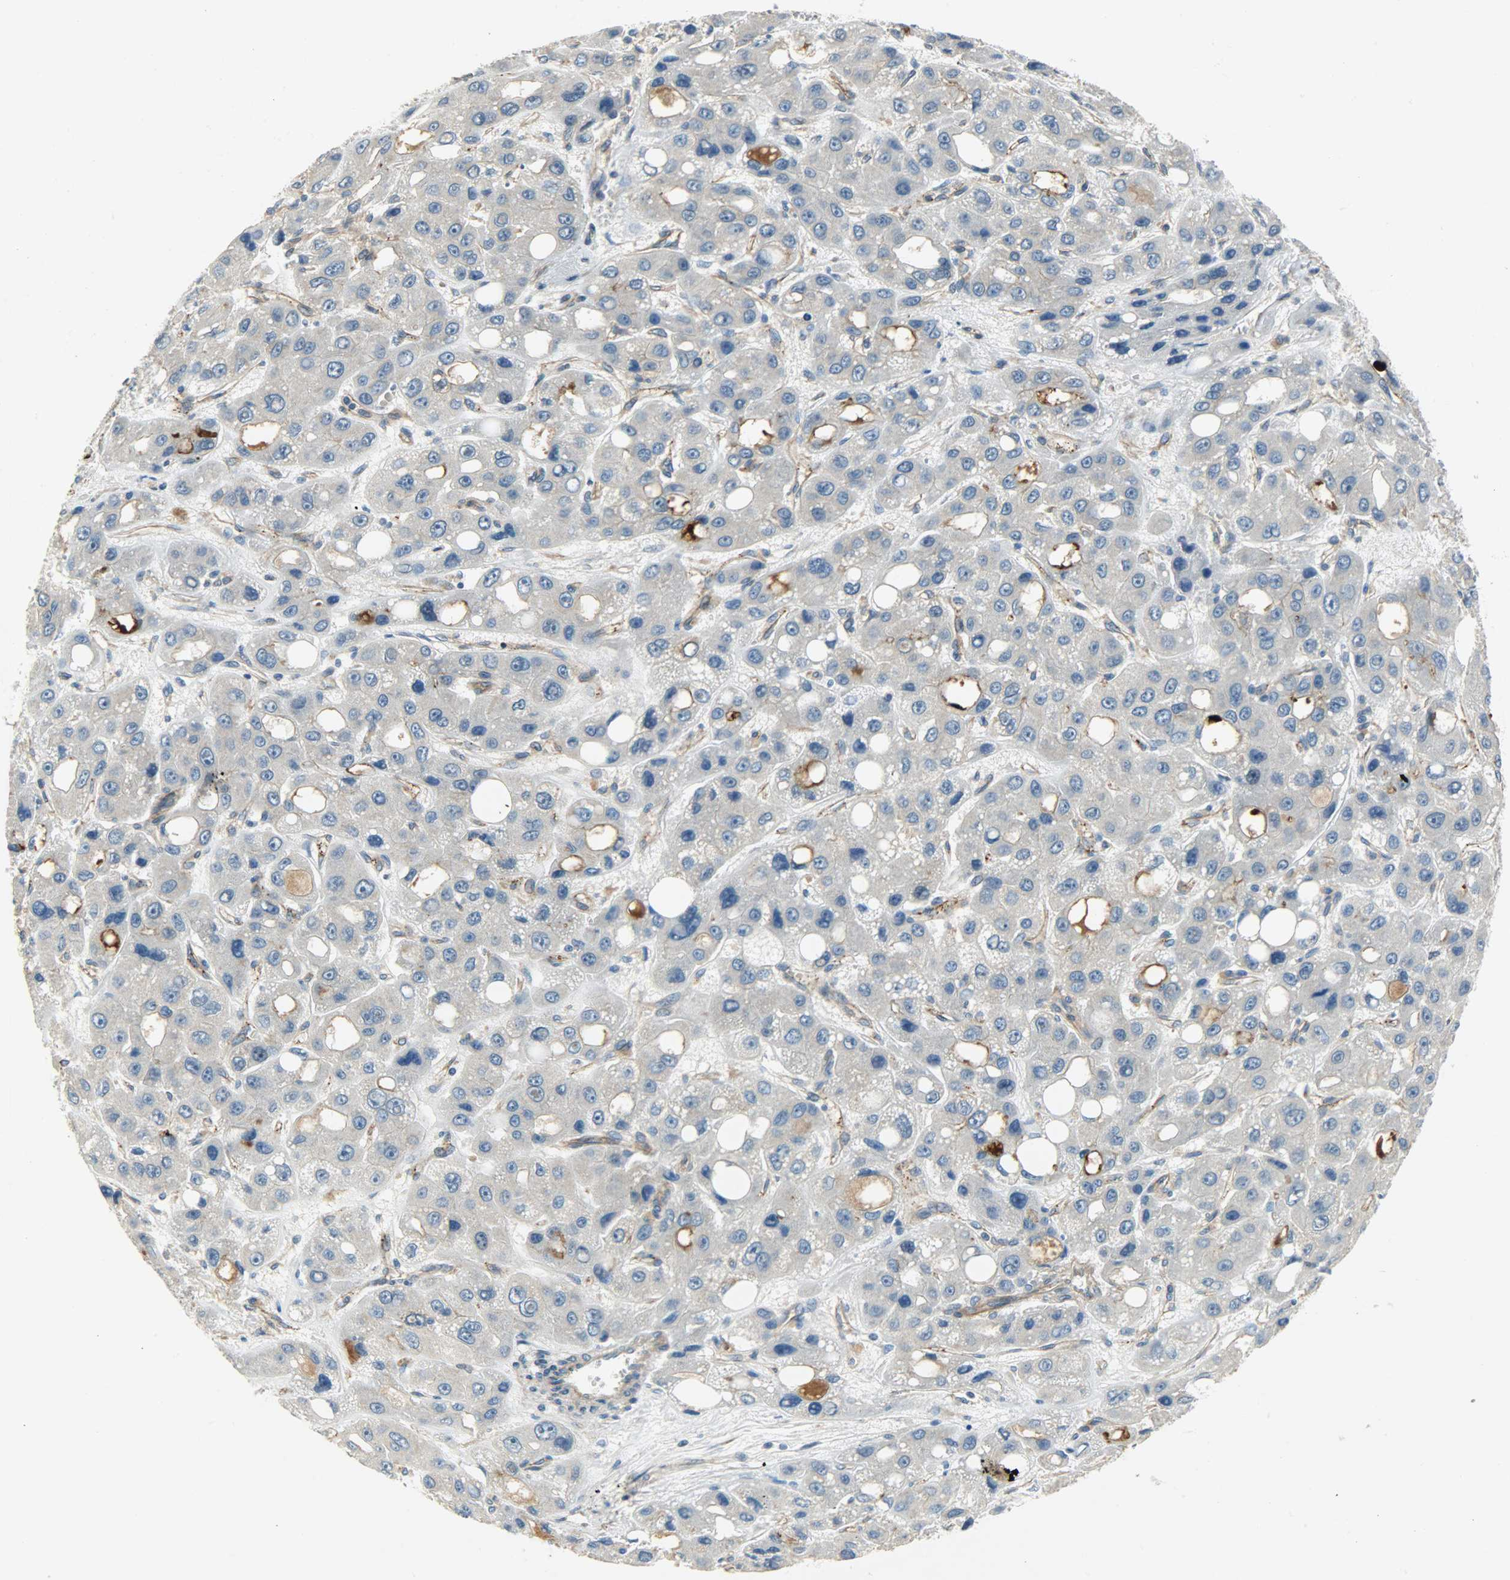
{"staining": {"intensity": "weak", "quantity": "<25%", "location": "cytoplasmic/membranous"}, "tissue": "liver cancer", "cell_type": "Tumor cells", "image_type": "cancer", "snomed": [{"axis": "morphology", "description": "Carcinoma, Hepatocellular, NOS"}, {"axis": "topography", "description": "Liver"}], "caption": "Immunohistochemistry (IHC) of liver cancer (hepatocellular carcinoma) reveals no staining in tumor cells.", "gene": "KIAA1217", "patient": {"sex": "male", "age": 55}}